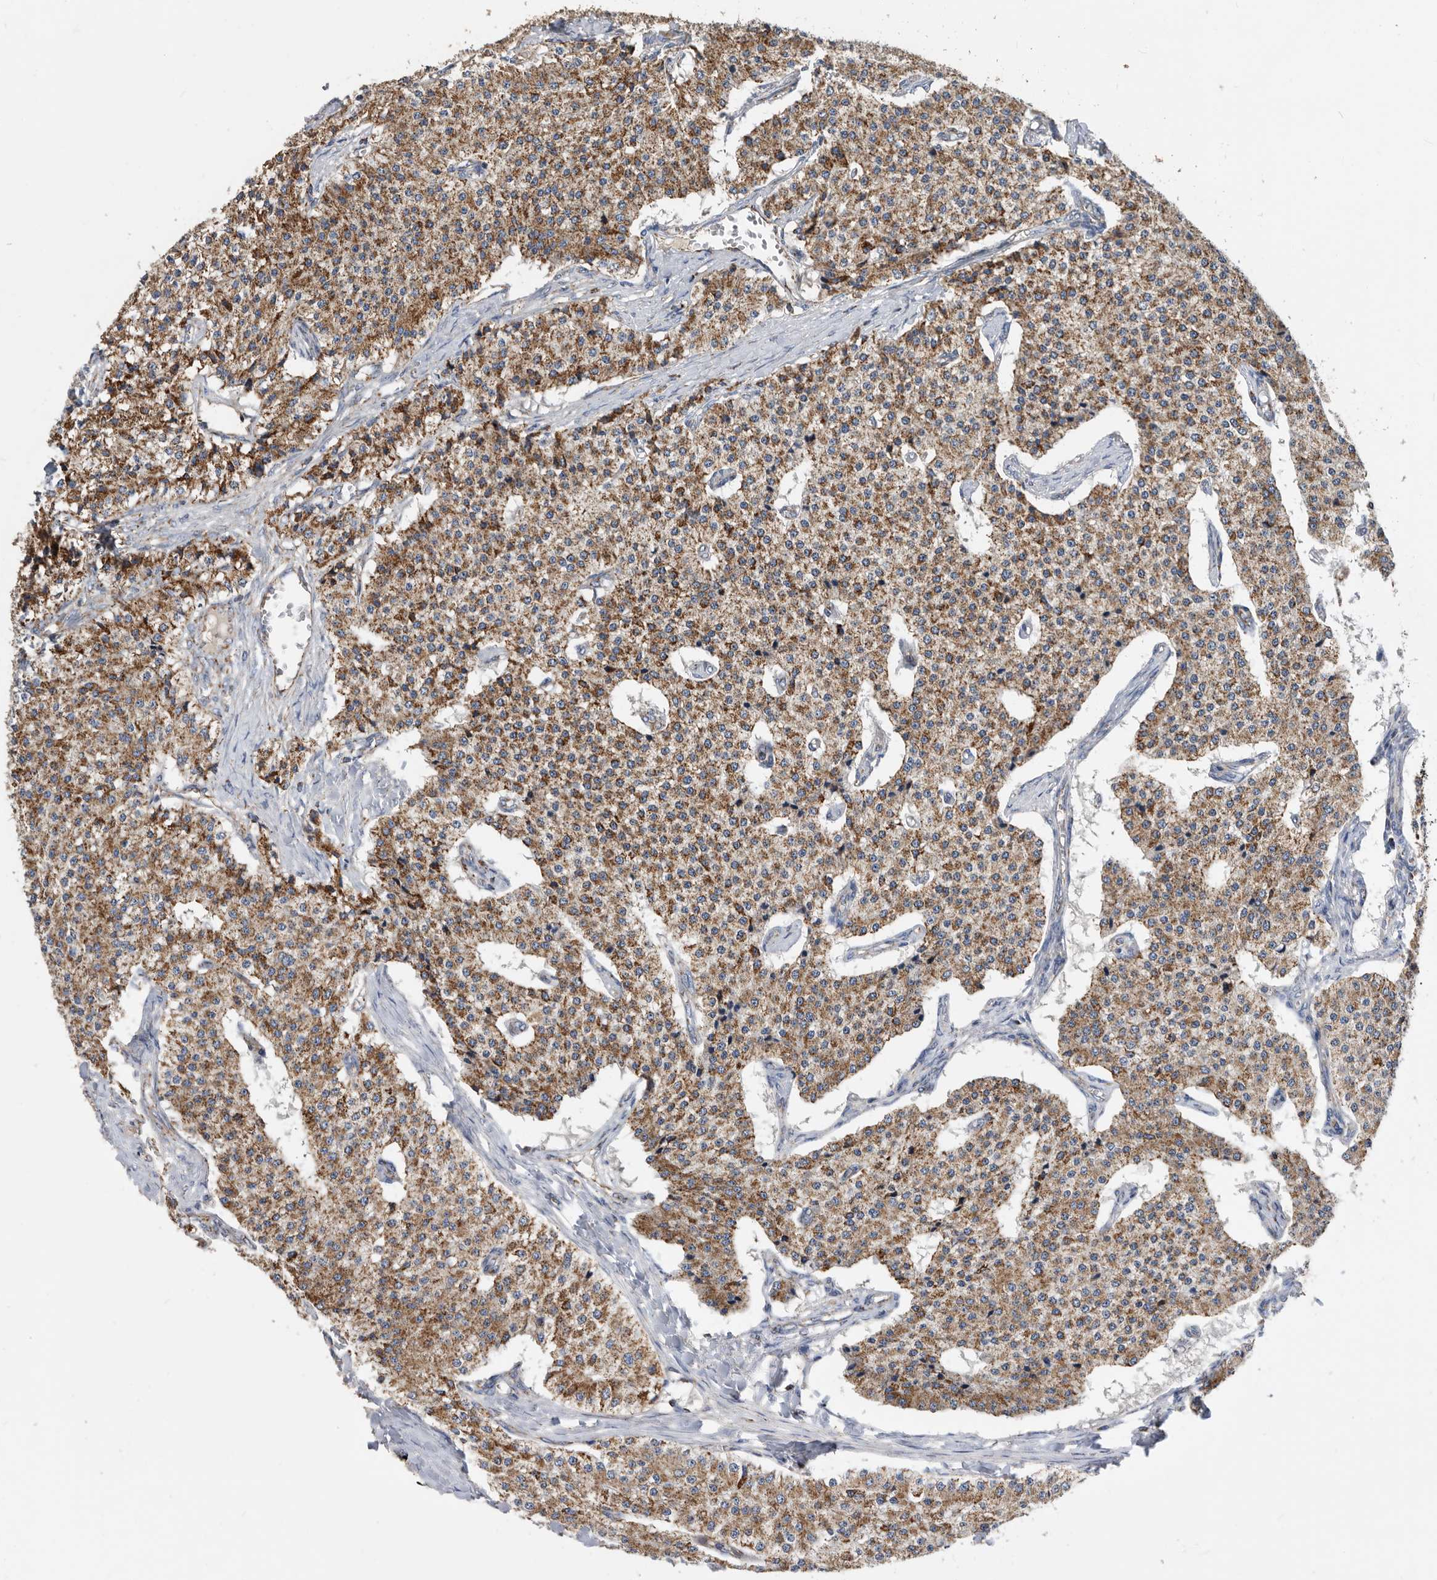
{"staining": {"intensity": "moderate", "quantity": ">75%", "location": "cytoplasmic/membranous"}, "tissue": "carcinoid", "cell_type": "Tumor cells", "image_type": "cancer", "snomed": [{"axis": "morphology", "description": "Carcinoid, malignant, NOS"}, {"axis": "topography", "description": "Colon"}], "caption": "Moderate cytoplasmic/membranous protein positivity is present in approximately >75% of tumor cells in carcinoid (malignant).", "gene": "WFDC1", "patient": {"sex": "female", "age": 52}}